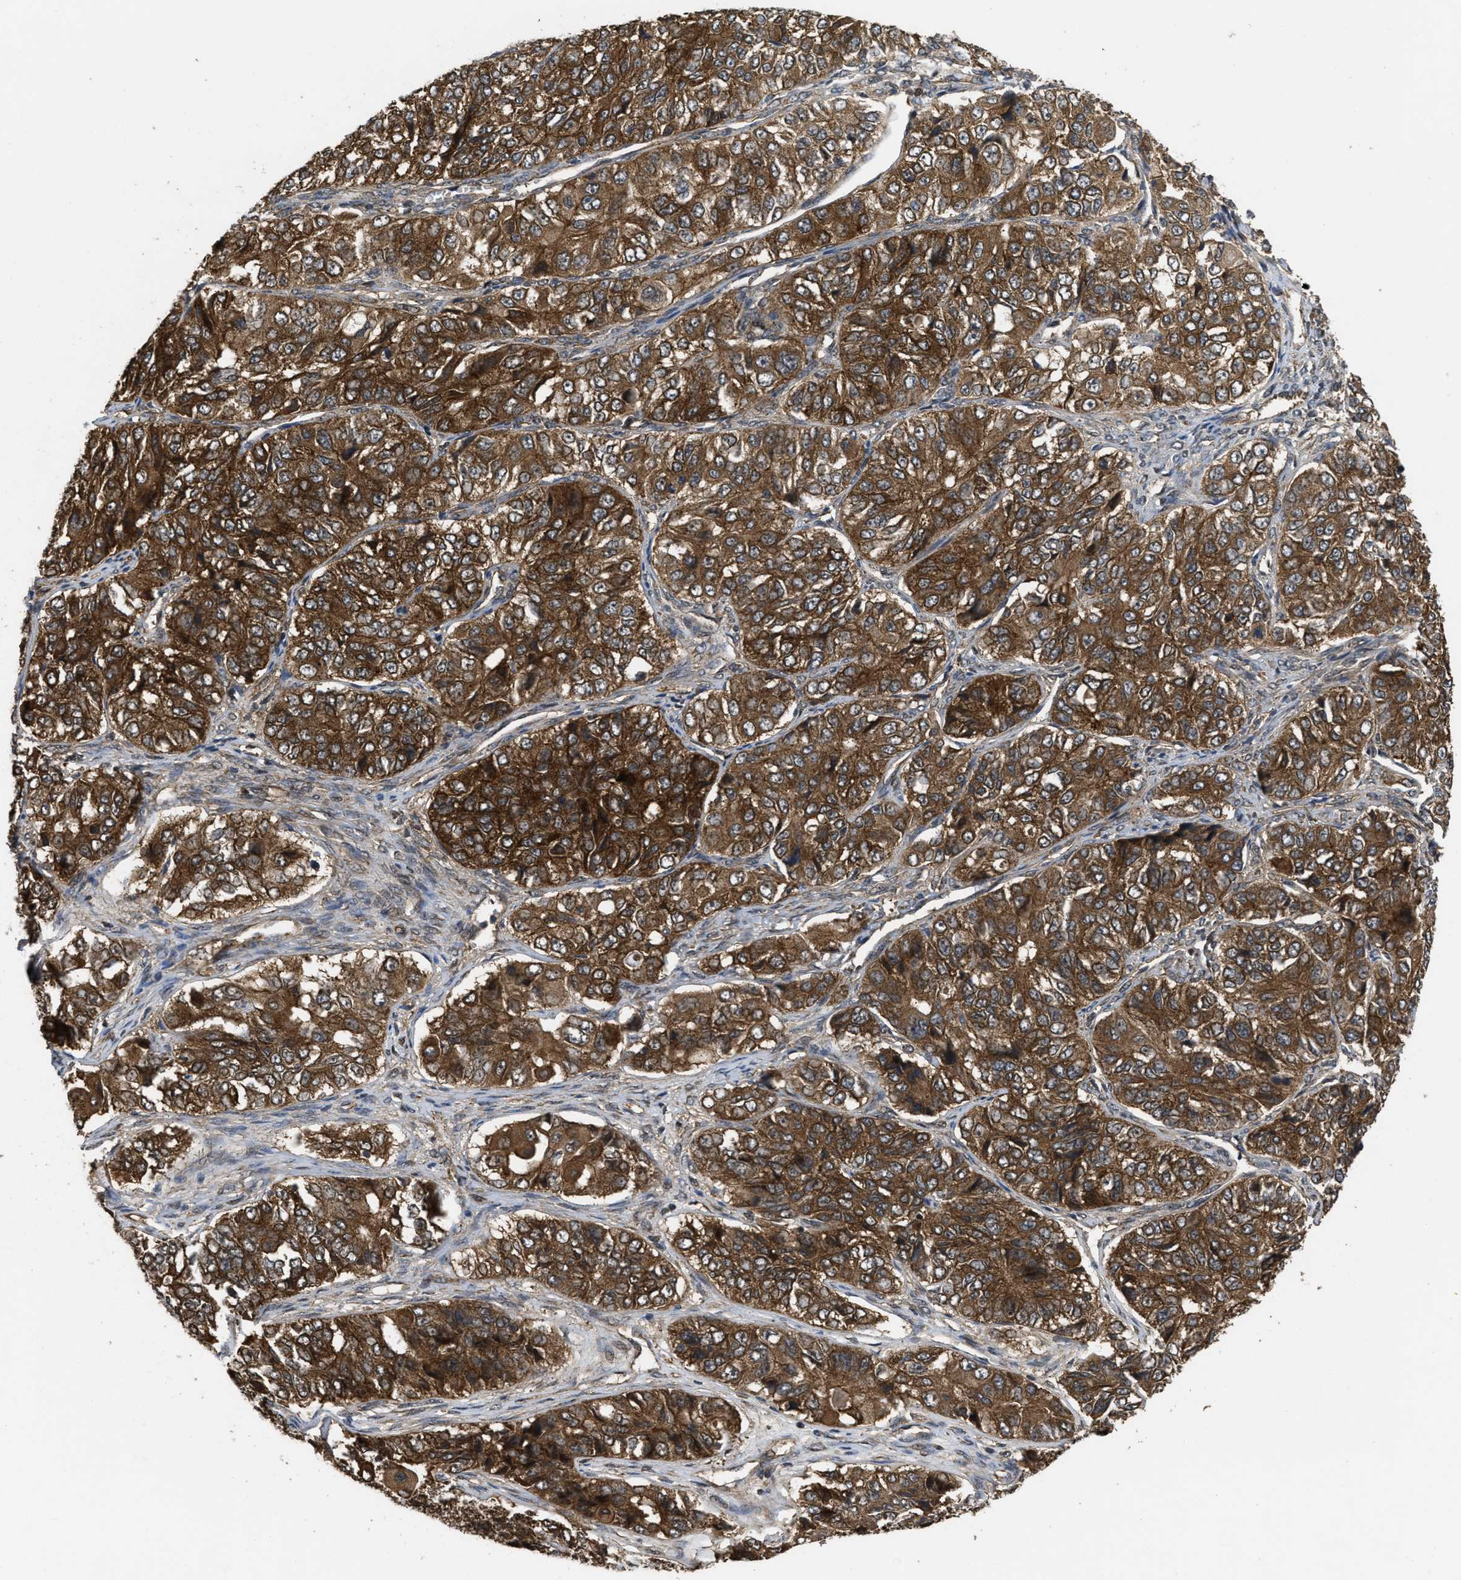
{"staining": {"intensity": "strong", "quantity": ">75%", "location": "cytoplasmic/membranous"}, "tissue": "ovarian cancer", "cell_type": "Tumor cells", "image_type": "cancer", "snomed": [{"axis": "morphology", "description": "Carcinoma, endometroid"}, {"axis": "topography", "description": "Ovary"}], "caption": "Immunohistochemistry micrograph of human ovarian cancer stained for a protein (brown), which demonstrates high levels of strong cytoplasmic/membranous staining in about >75% of tumor cells.", "gene": "FZD6", "patient": {"sex": "female", "age": 51}}